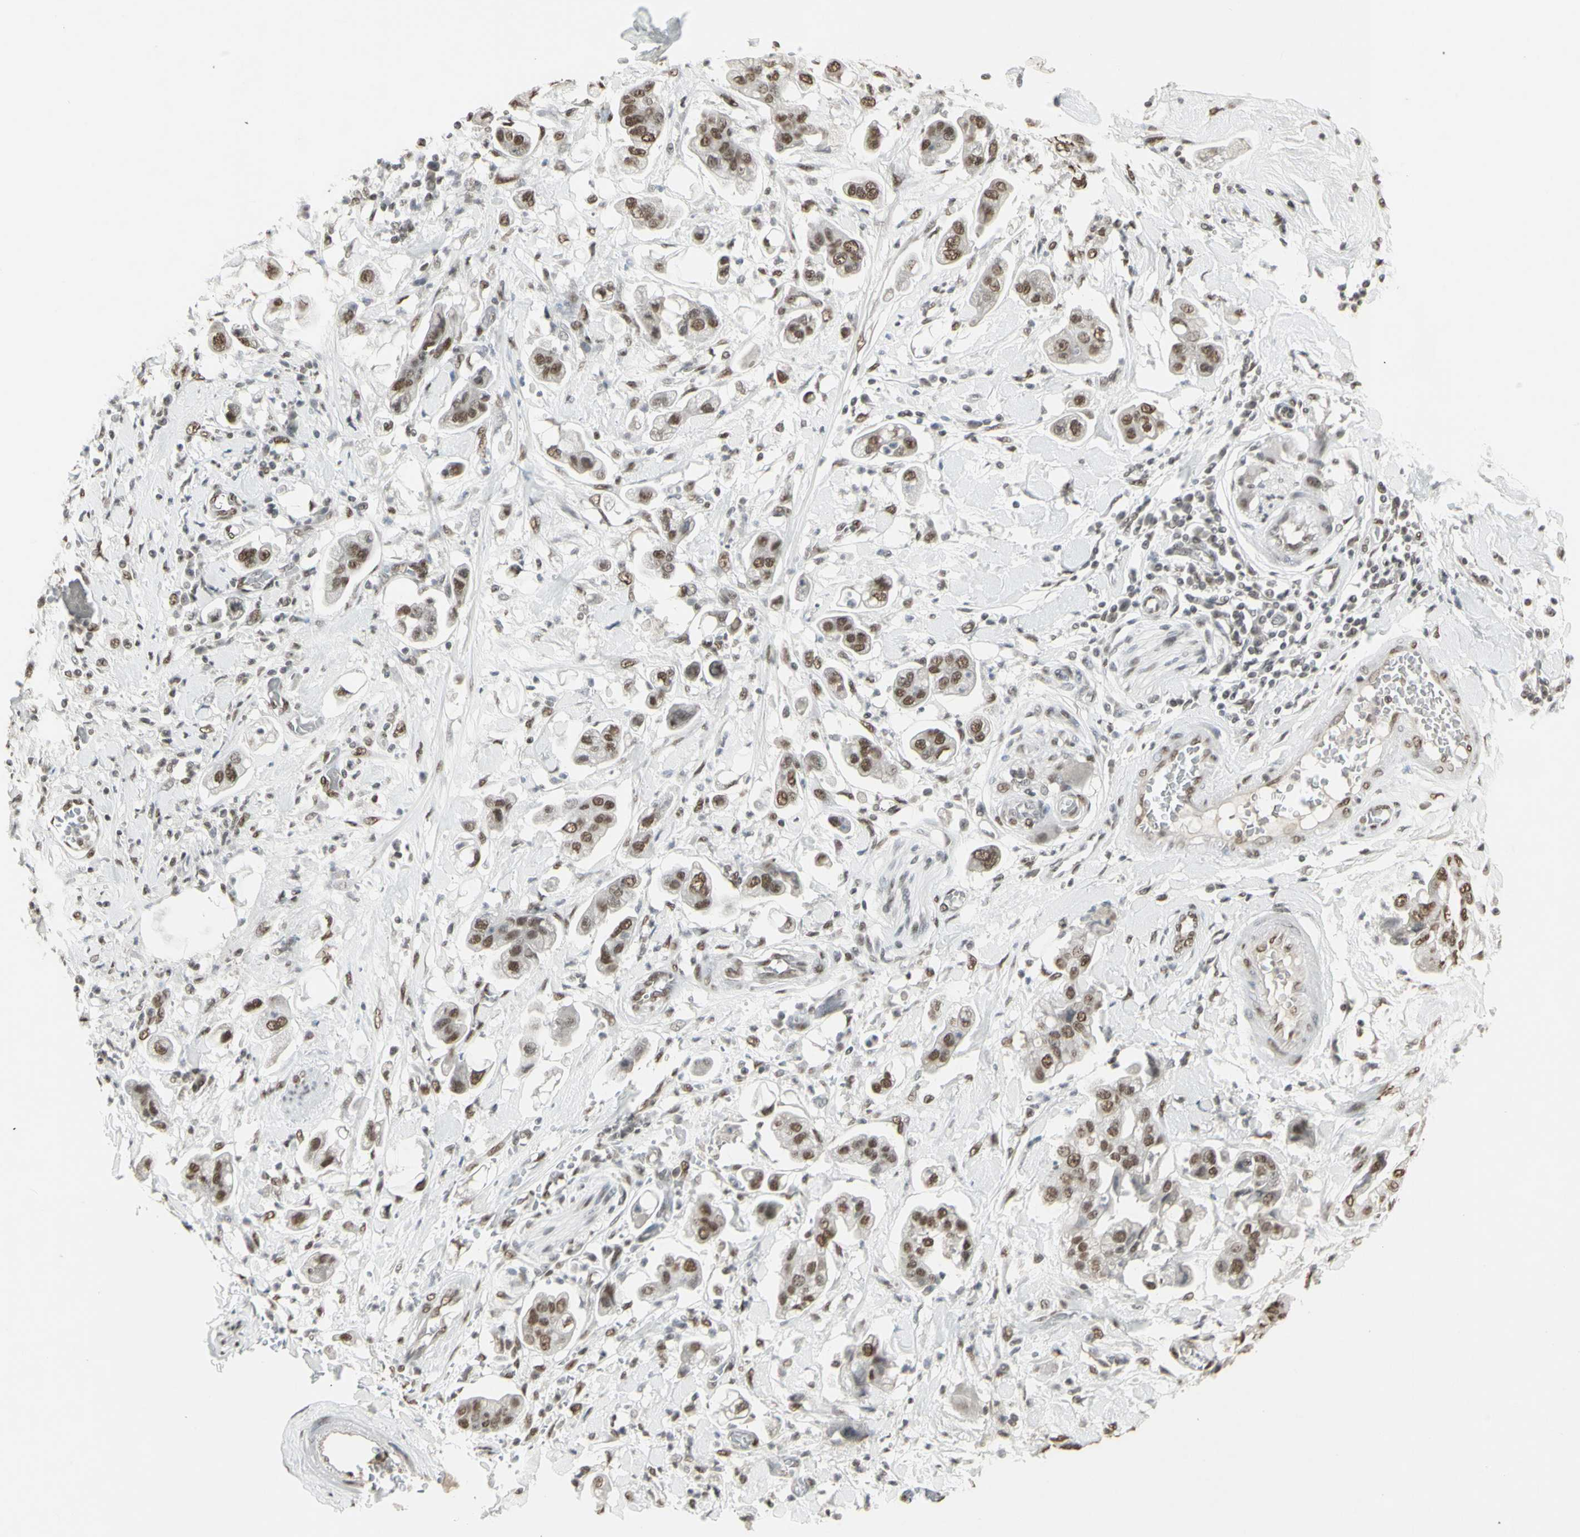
{"staining": {"intensity": "moderate", "quantity": ">75%", "location": "nuclear"}, "tissue": "stomach cancer", "cell_type": "Tumor cells", "image_type": "cancer", "snomed": [{"axis": "morphology", "description": "Adenocarcinoma, NOS"}, {"axis": "topography", "description": "Stomach"}], "caption": "Tumor cells exhibit moderate nuclear positivity in about >75% of cells in stomach cancer.", "gene": "TRIM28", "patient": {"sex": "male", "age": 62}}